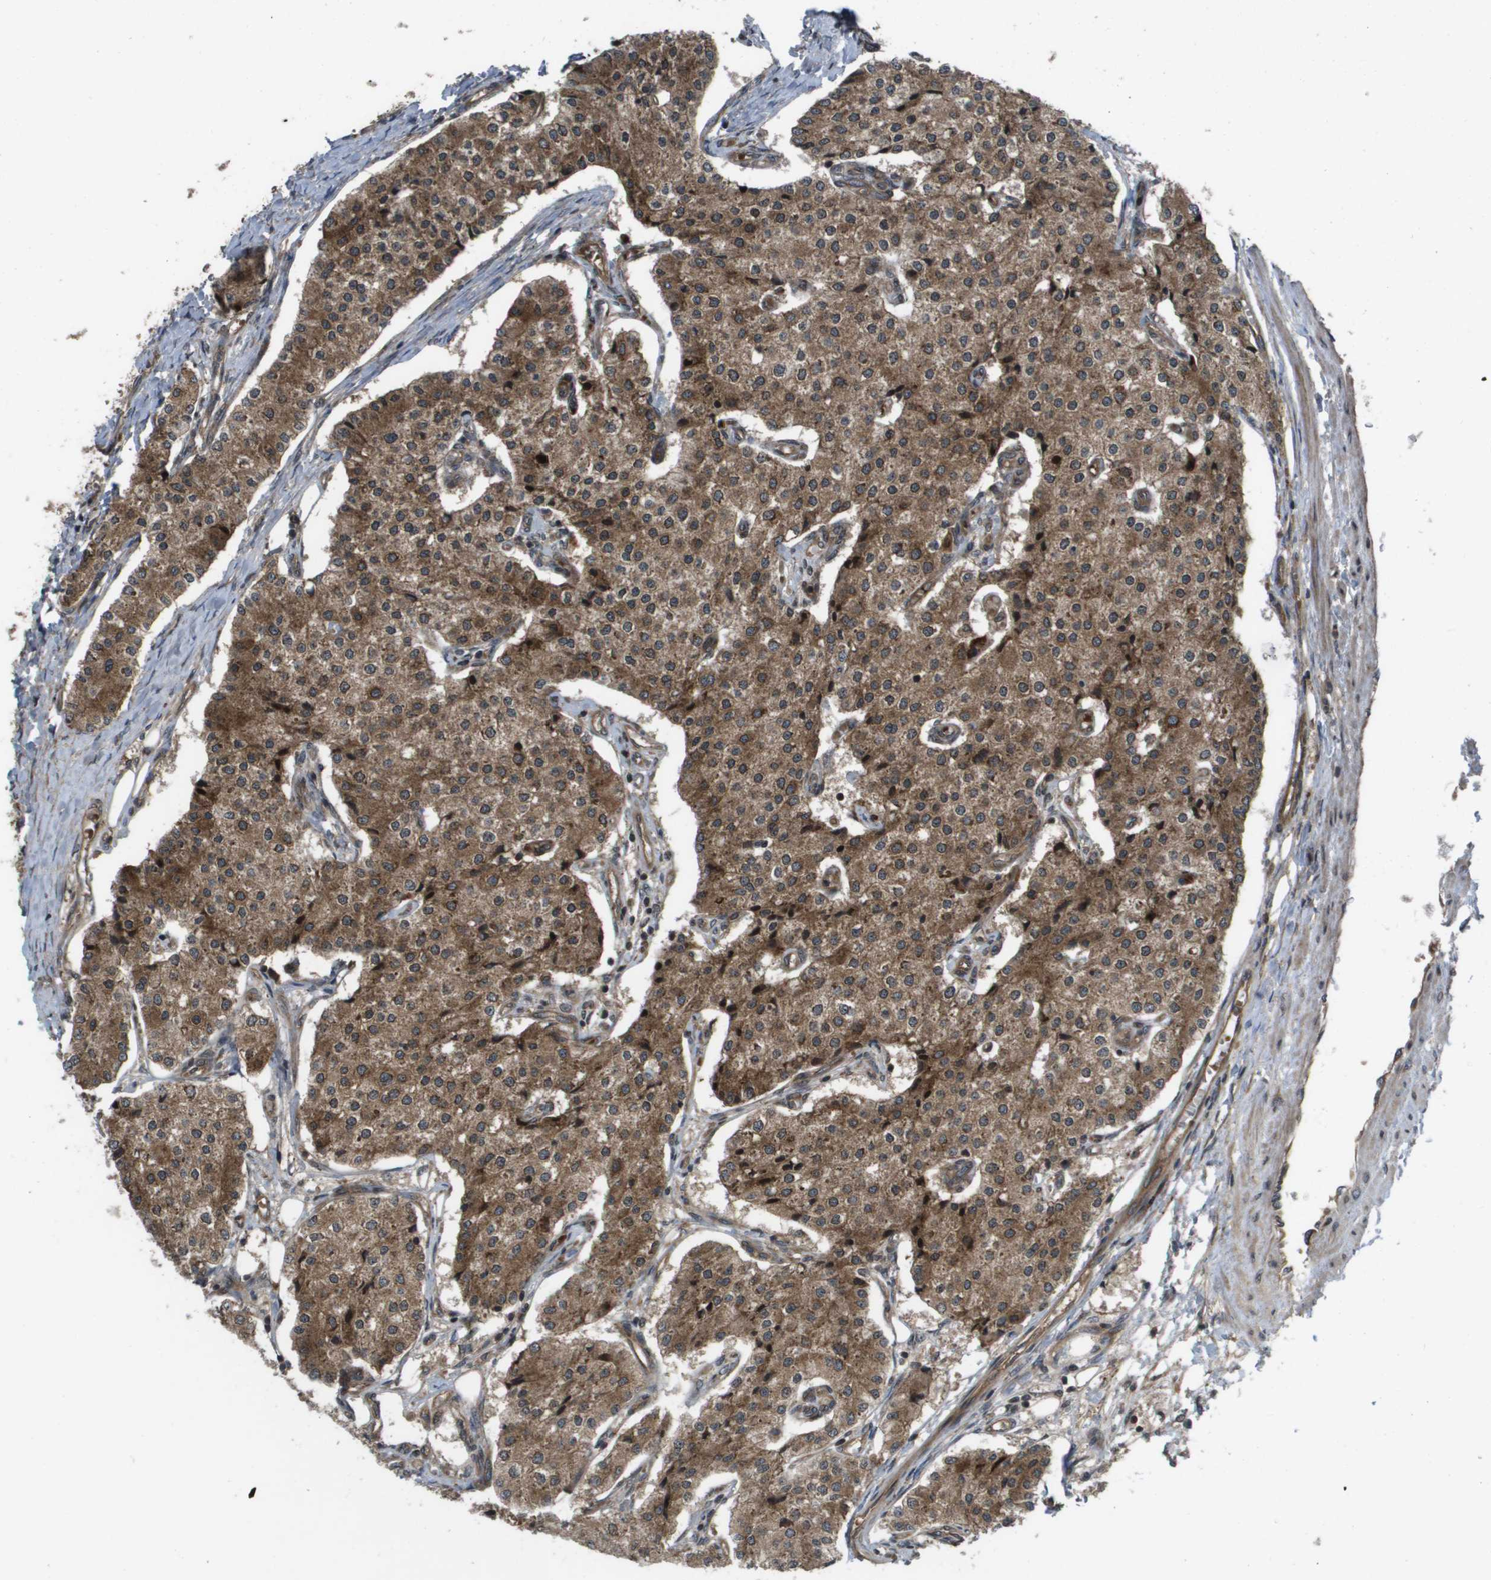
{"staining": {"intensity": "moderate", "quantity": ">75%", "location": "cytoplasmic/membranous"}, "tissue": "carcinoid", "cell_type": "Tumor cells", "image_type": "cancer", "snomed": [{"axis": "morphology", "description": "Carcinoid, malignant, NOS"}, {"axis": "topography", "description": "Colon"}], "caption": "This photomicrograph displays IHC staining of human carcinoid, with medium moderate cytoplasmic/membranous expression in about >75% of tumor cells.", "gene": "CTPS2", "patient": {"sex": "female", "age": 52}}